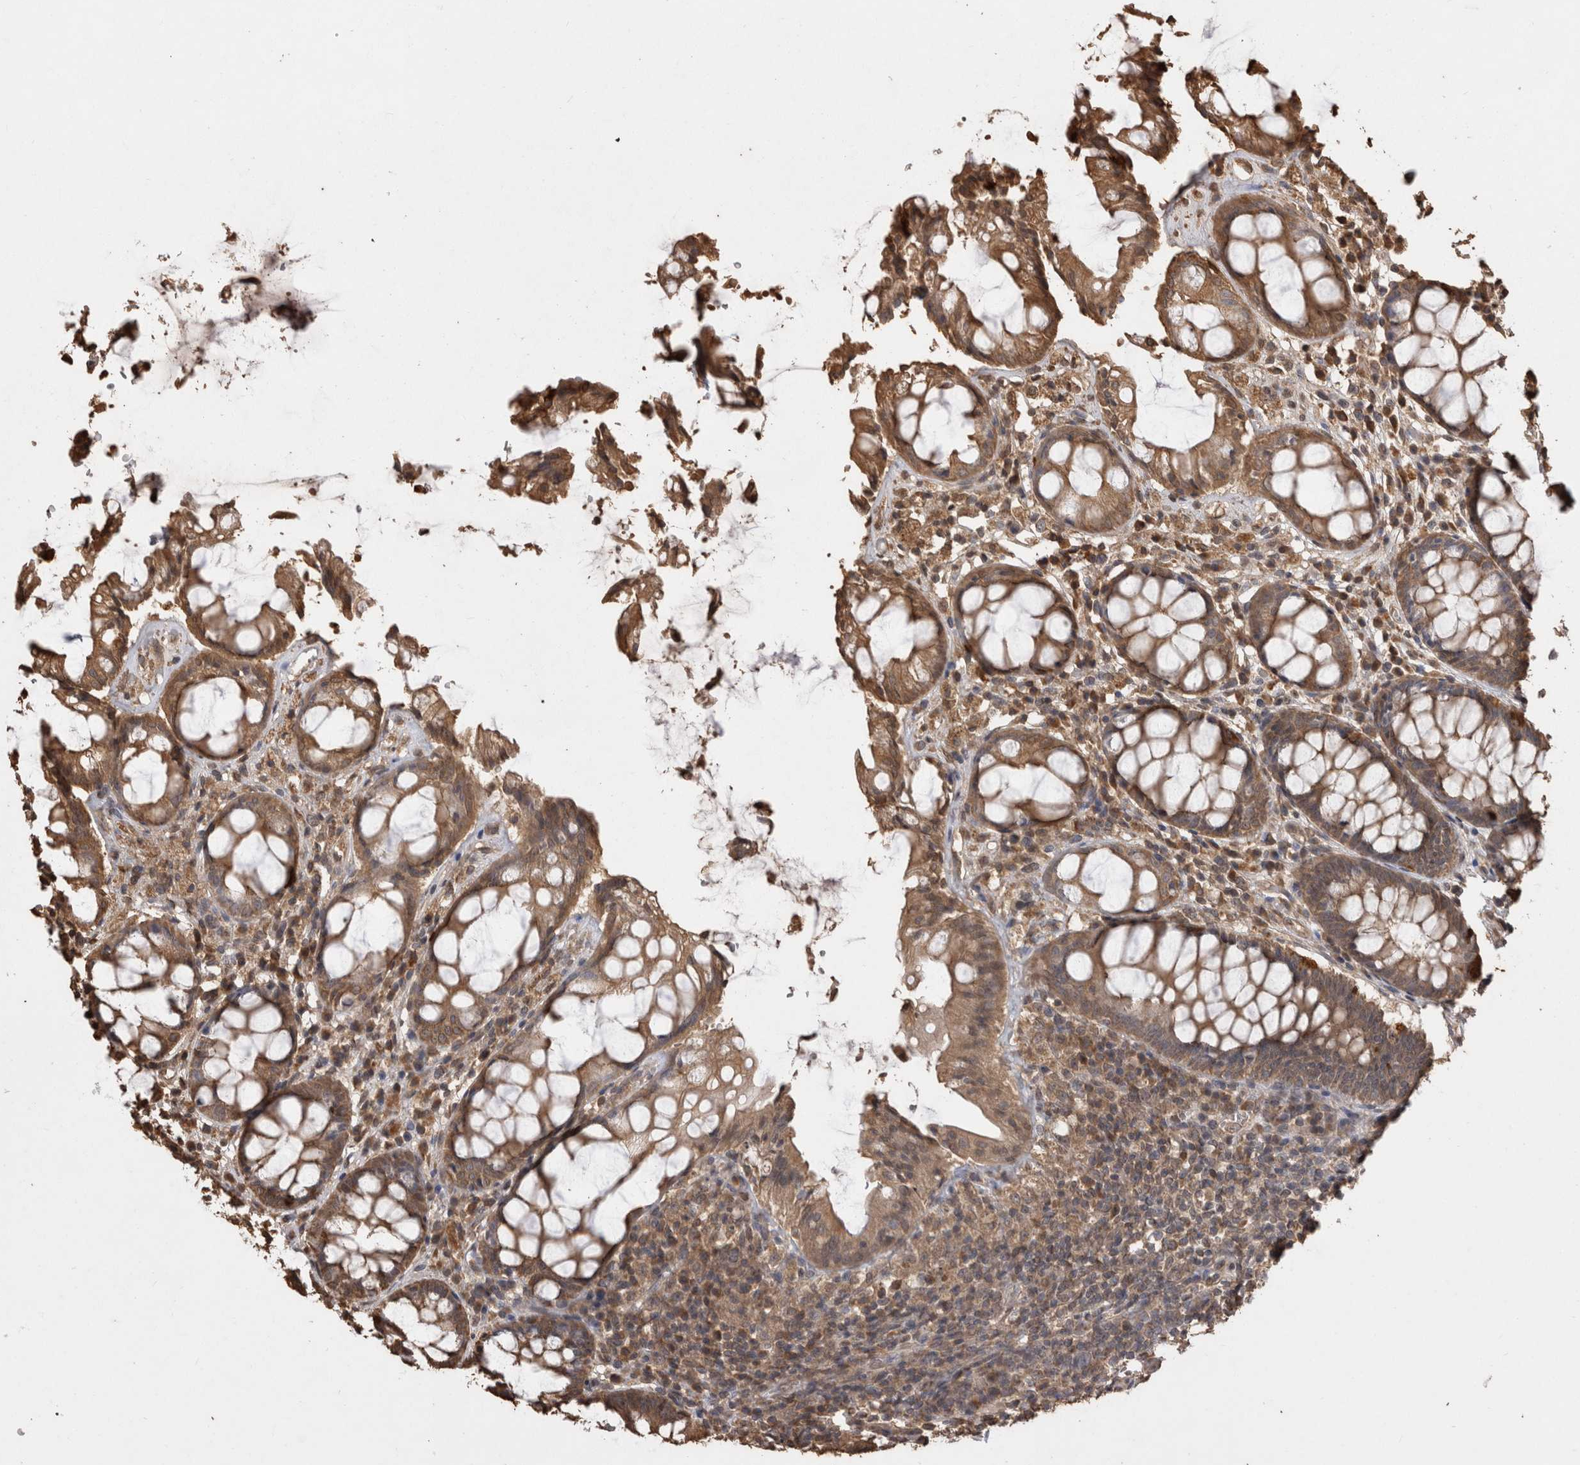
{"staining": {"intensity": "moderate", "quantity": ">75%", "location": "cytoplasmic/membranous"}, "tissue": "rectum", "cell_type": "Glandular cells", "image_type": "normal", "snomed": [{"axis": "morphology", "description": "Normal tissue, NOS"}, {"axis": "topography", "description": "Rectum"}], "caption": "Immunohistochemical staining of normal human rectum reveals medium levels of moderate cytoplasmic/membranous positivity in about >75% of glandular cells. (Stains: DAB (3,3'-diaminobenzidine) in brown, nuclei in blue, Microscopy: brightfield microscopy at high magnification).", "gene": "SOCS5", "patient": {"sex": "male", "age": 64}}